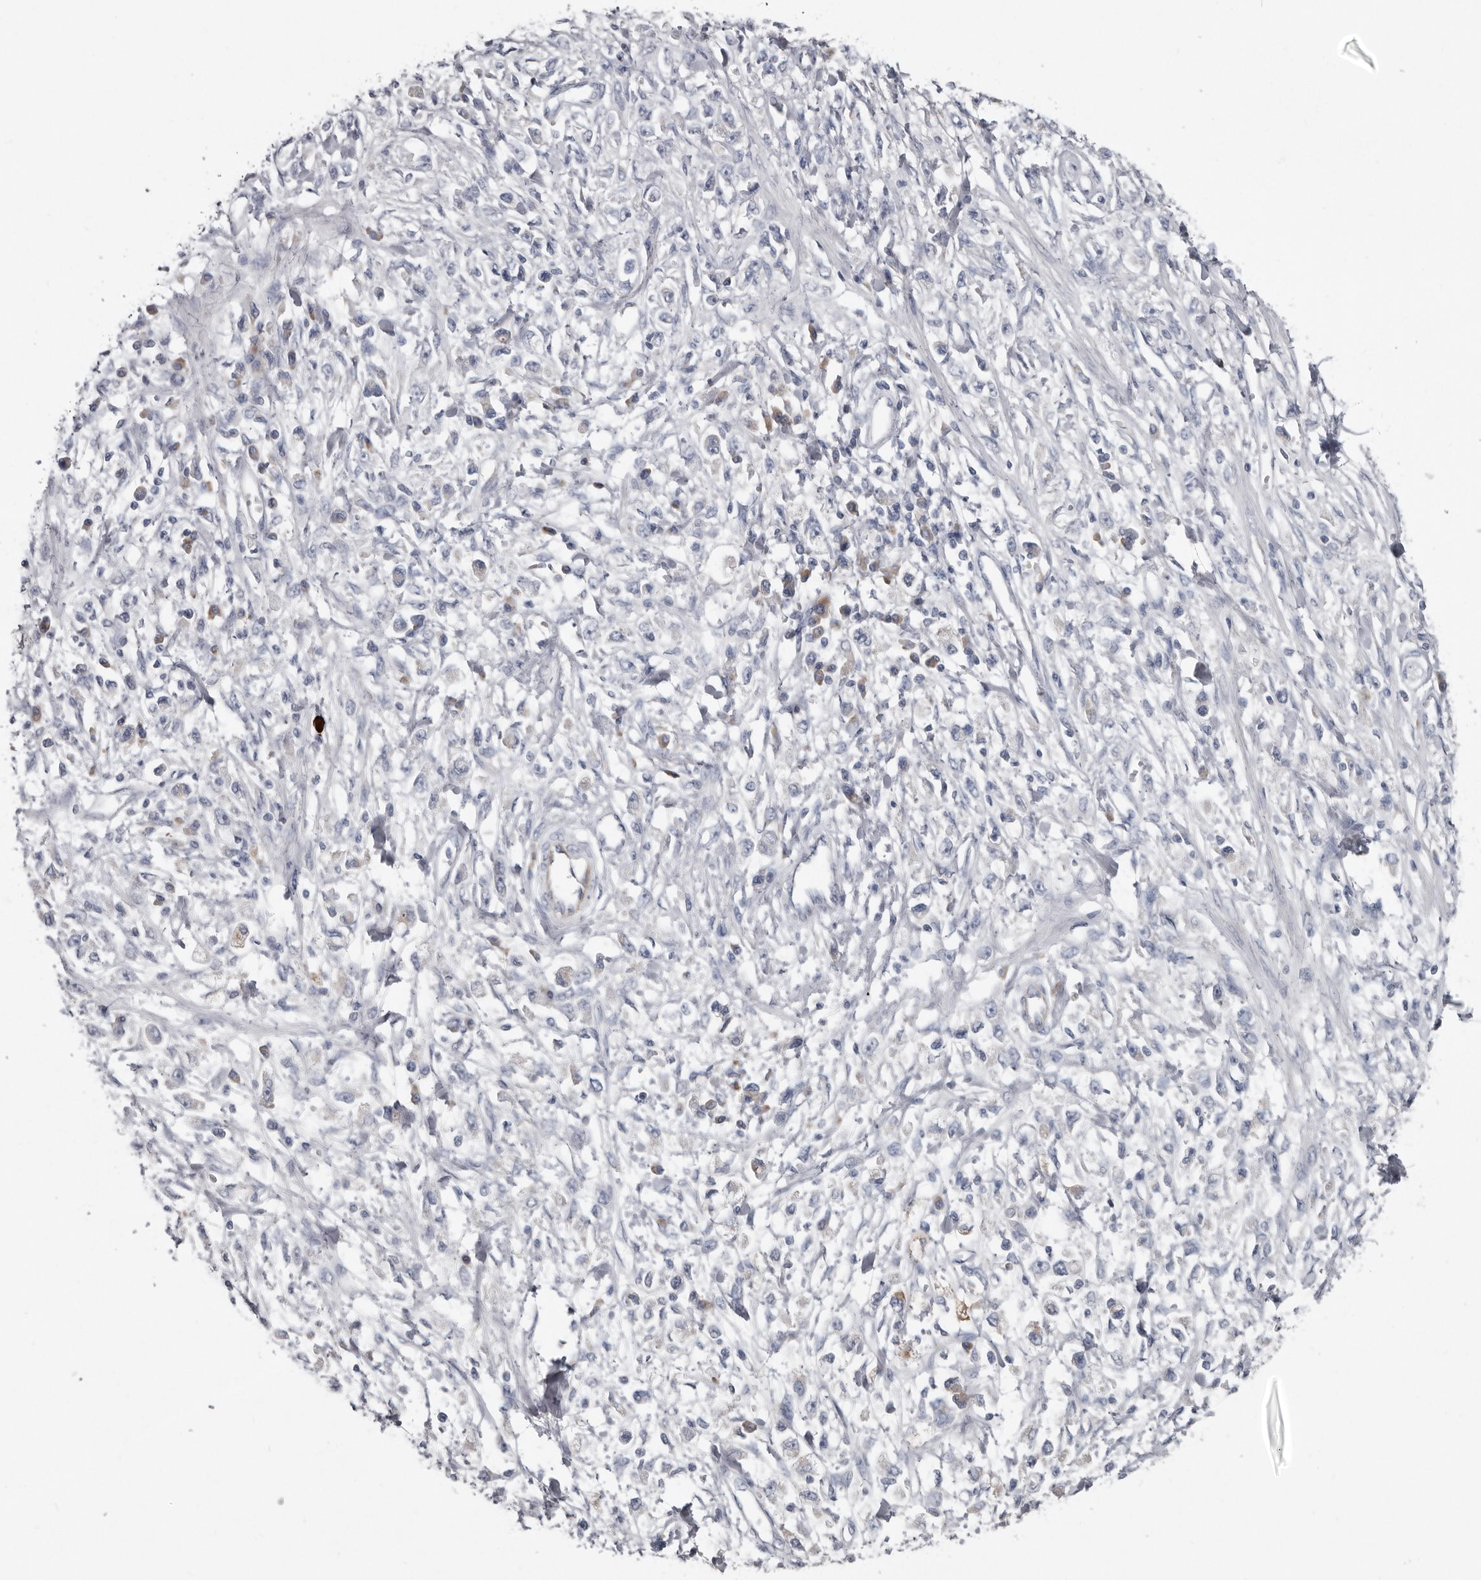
{"staining": {"intensity": "negative", "quantity": "none", "location": "none"}, "tissue": "stomach cancer", "cell_type": "Tumor cells", "image_type": "cancer", "snomed": [{"axis": "morphology", "description": "Adenocarcinoma, NOS"}, {"axis": "topography", "description": "Stomach"}], "caption": "A high-resolution image shows immunohistochemistry (IHC) staining of stomach cancer (adenocarcinoma), which exhibits no significant staining in tumor cells.", "gene": "ZNF114", "patient": {"sex": "female", "age": 59}}